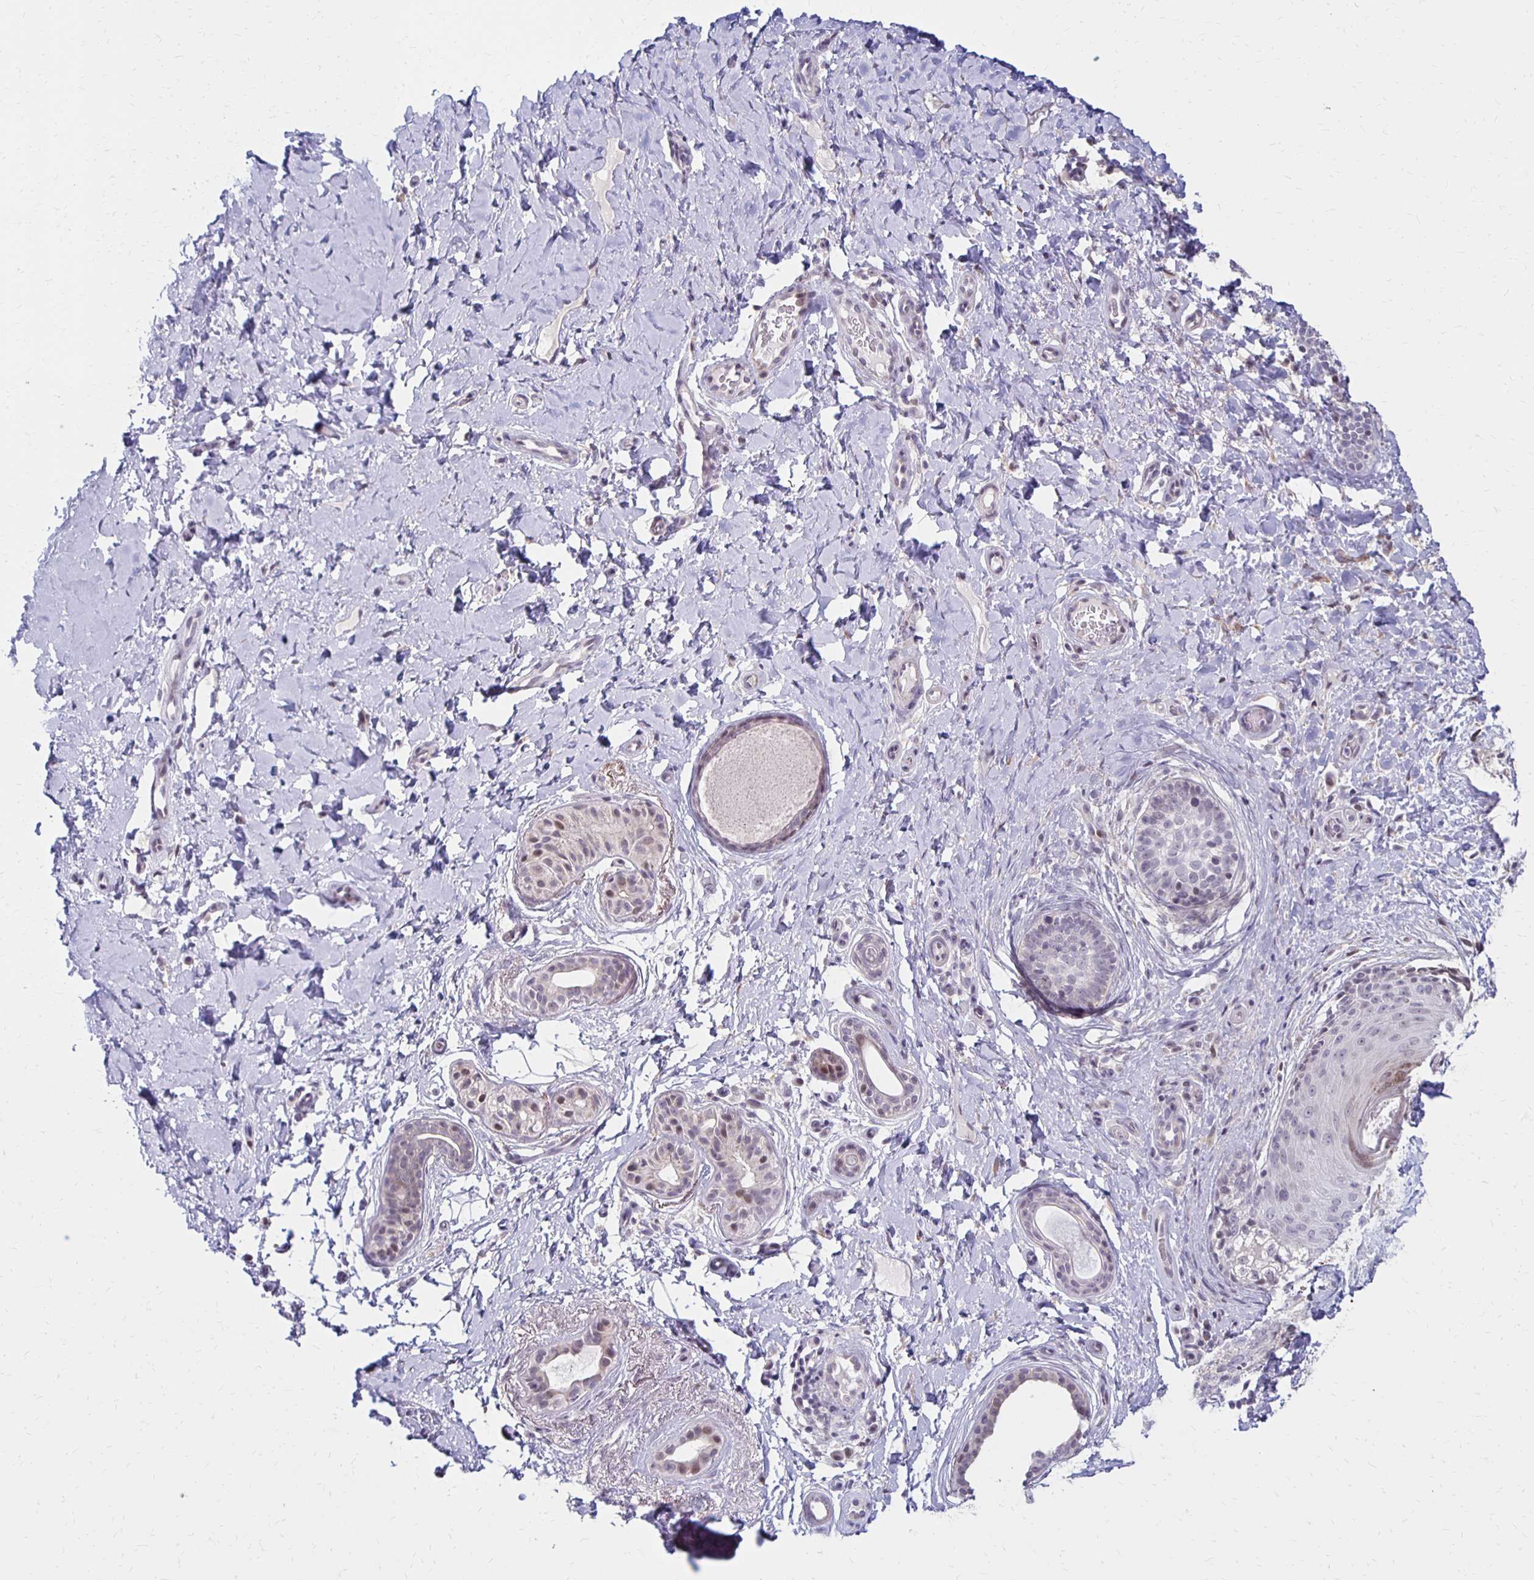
{"staining": {"intensity": "weak", "quantity": "<25%", "location": "cytoplasmic/membranous"}, "tissue": "skin cancer", "cell_type": "Tumor cells", "image_type": "cancer", "snomed": [{"axis": "morphology", "description": "Basal cell carcinoma"}, {"axis": "topography", "description": "Skin"}], "caption": "DAB immunohistochemical staining of skin cancer reveals no significant positivity in tumor cells.", "gene": "DAGLA", "patient": {"sex": "male", "age": 89}}